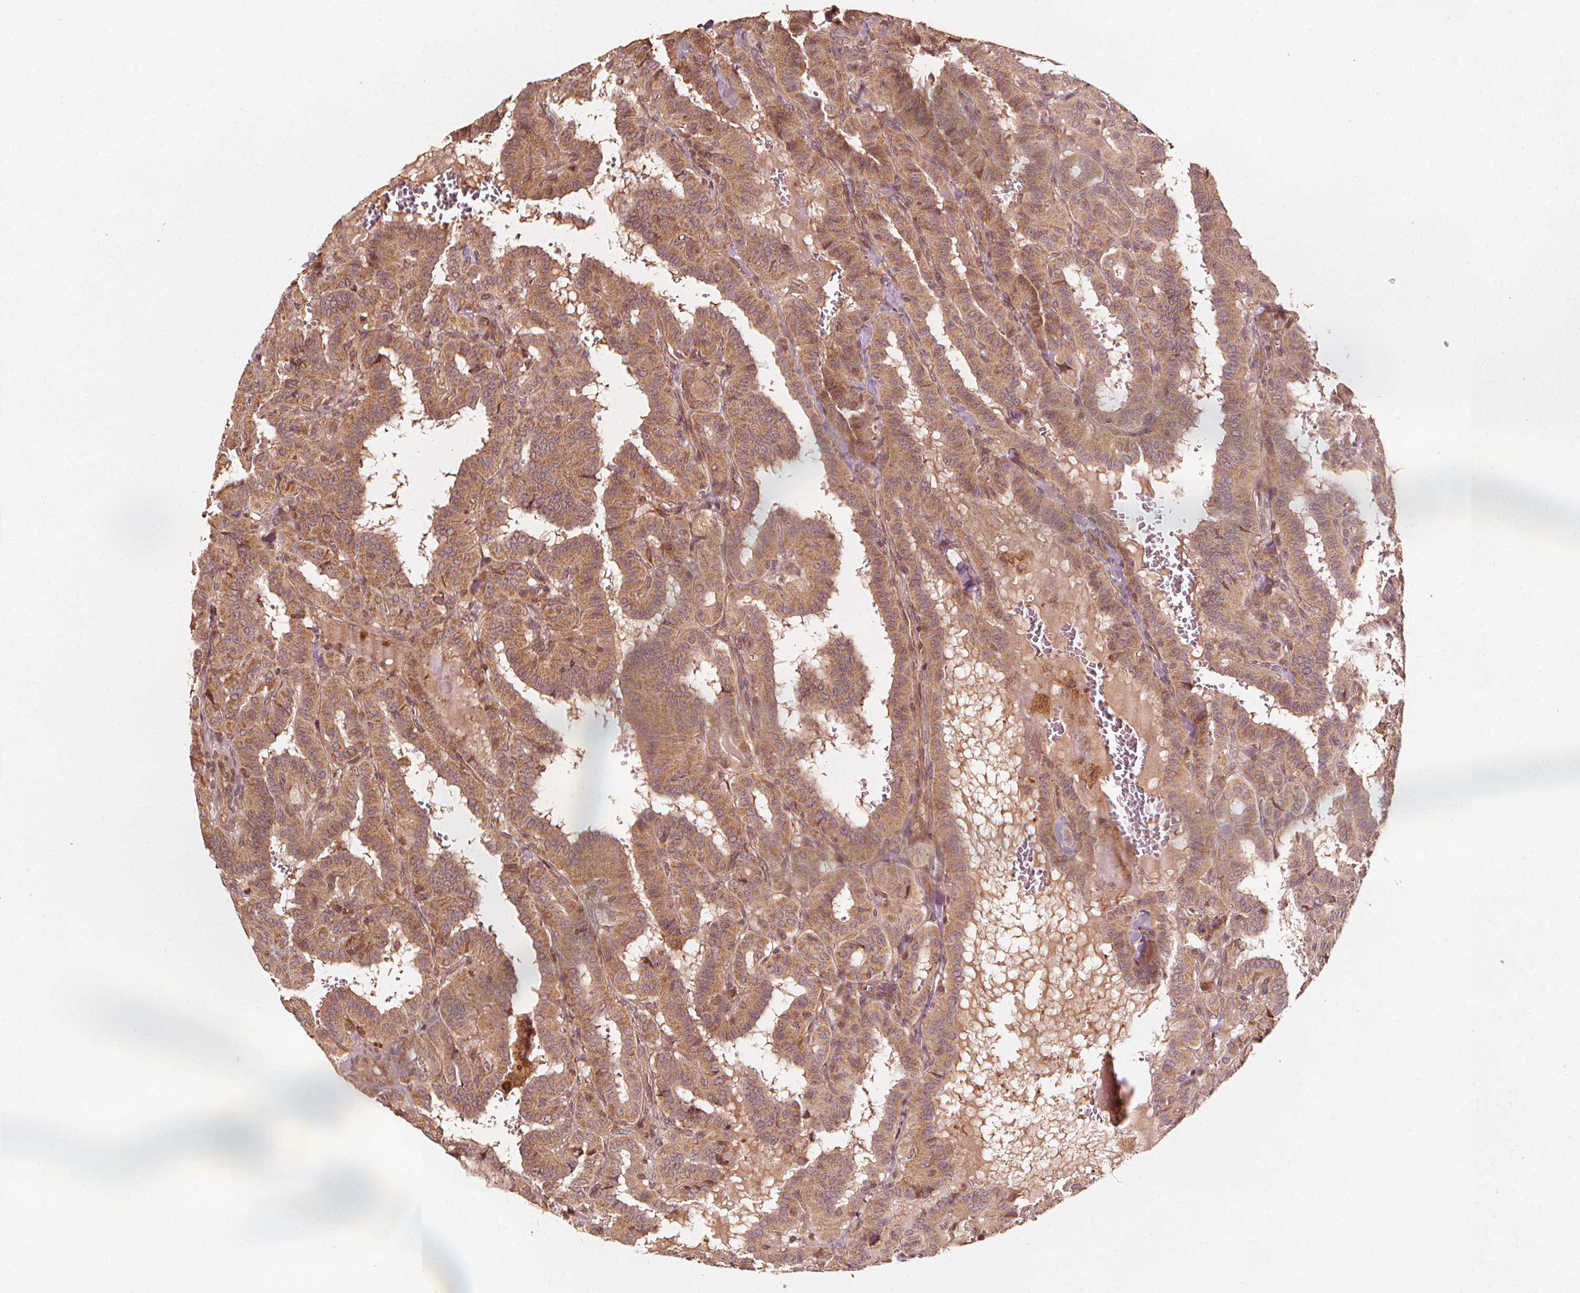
{"staining": {"intensity": "moderate", "quantity": ">75%", "location": "cytoplasmic/membranous"}, "tissue": "thyroid cancer", "cell_type": "Tumor cells", "image_type": "cancer", "snomed": [{"axis": "morphology", "description": "Papillary adenocarcinoma, NOS"}, {"axis": "topography", "description": "Thyroid gland"}], "caption": "Protein analysis of papillary adenocarcinoma (thyroid) tissue shows moderate cytoplasmic/membranous staining in approximately >75% of tumor cells. The staining is performed using DAB (3,3'-diaminobenzidine) brown chromogen to label protein expression. The nuclei are counter-stained blue using hematoxylin.", "gene": "NPC1", "patient": {"sex": "female", "age": 21}}